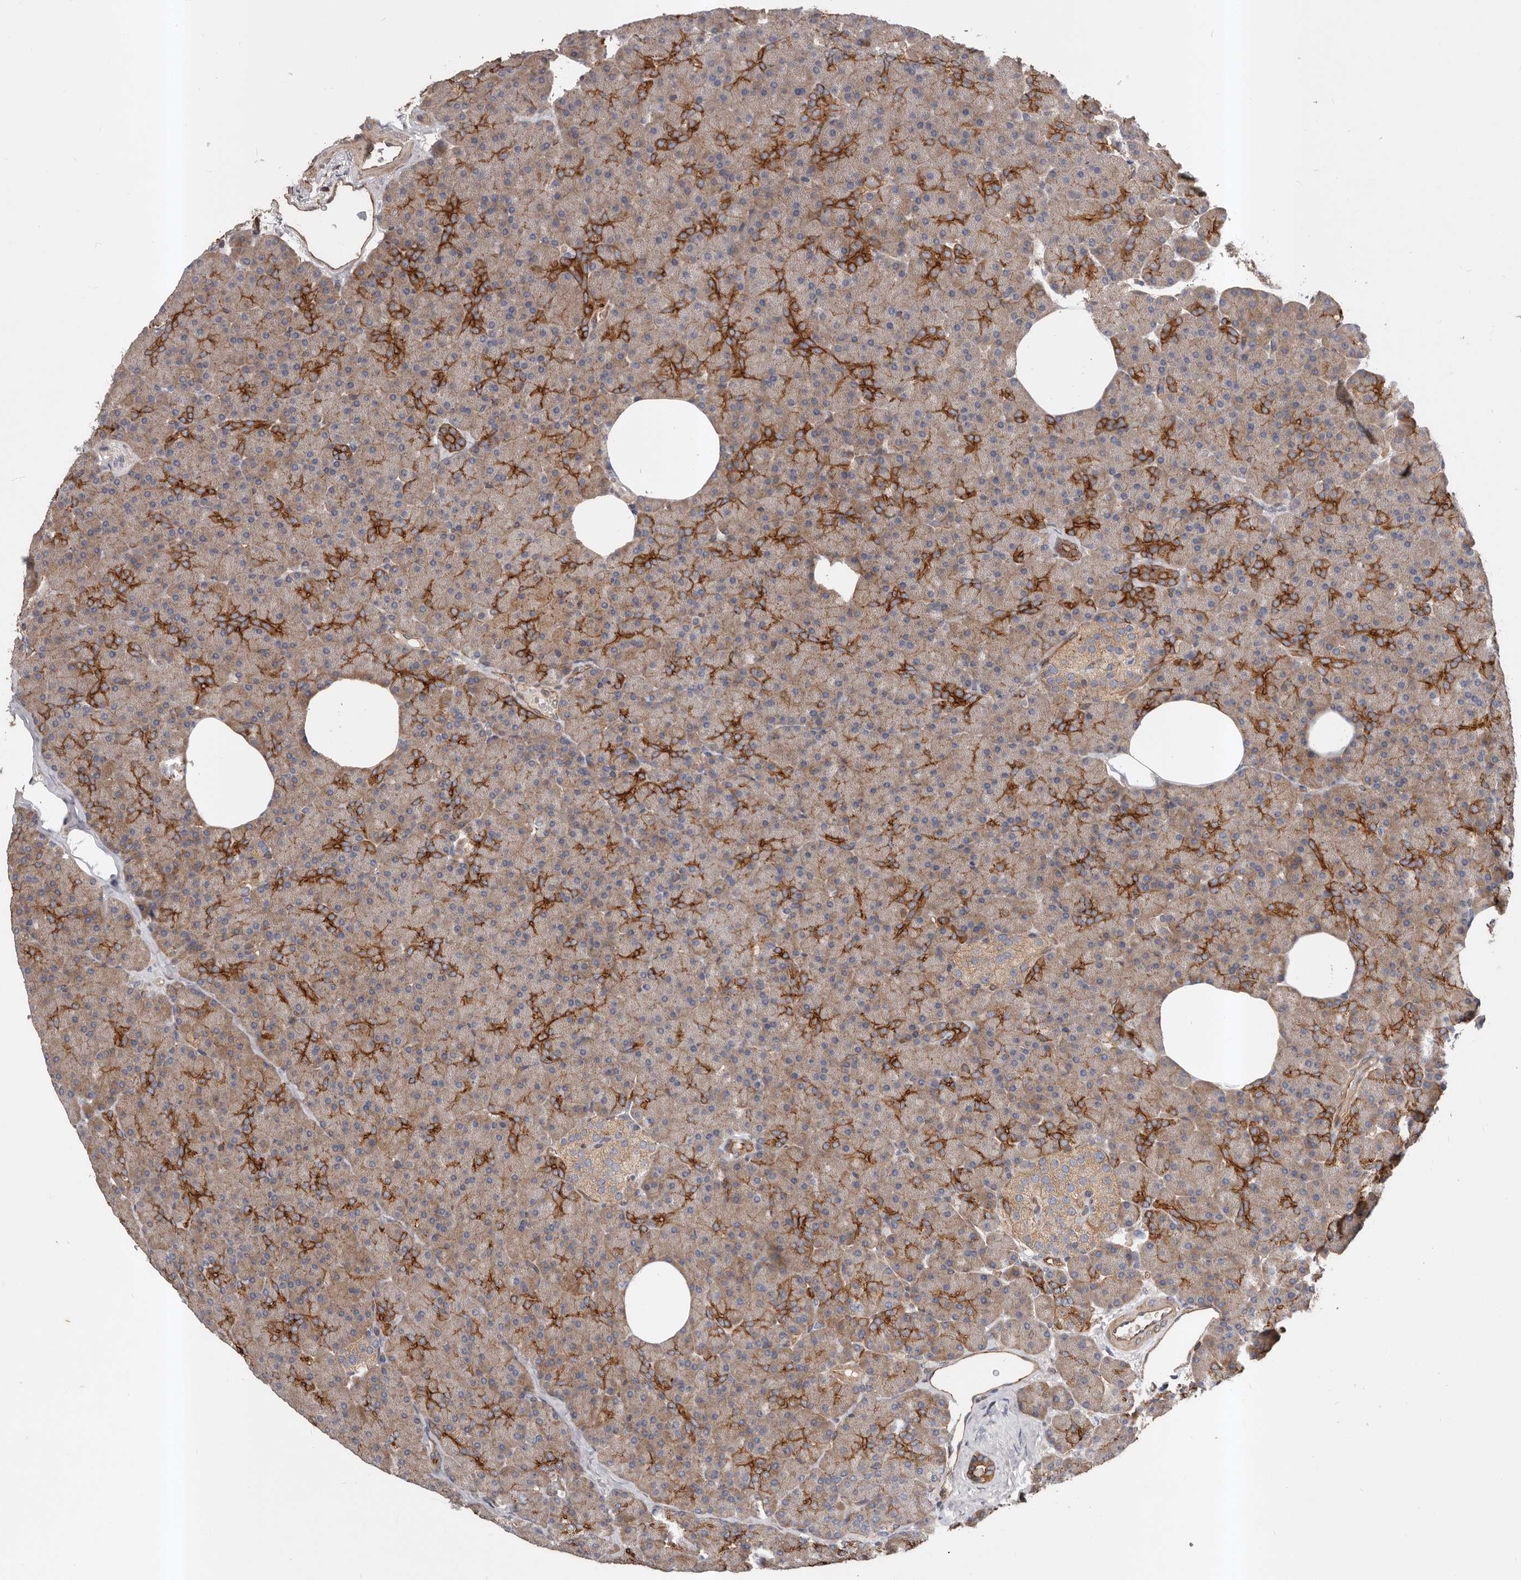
{"staining": {"intensity": "moderate", "quantity": ">75%", "location": "cytoplasmic/membranous"}, "tissue": "pancreas", "cell_type": "Exocrine glandular cells", "image_type": "normal", "snomed": [{"axis": "morphology", "description": "Normal tissue, NOS"}, {"axis": "morphology", "description": "Carcinoid, malignant, NOS"}, {"axis": "topography", "description": "Pancreas"}], "caption": "IHC photomicrograph of normal pancreas stained for a protein (brown), which displays medium levels of moderate cytoplasmic/membranous expression in about >75% of exocrine glandular cells.", "gene": "PNRC2", "patient": {"sex": "female", "age": 35}}